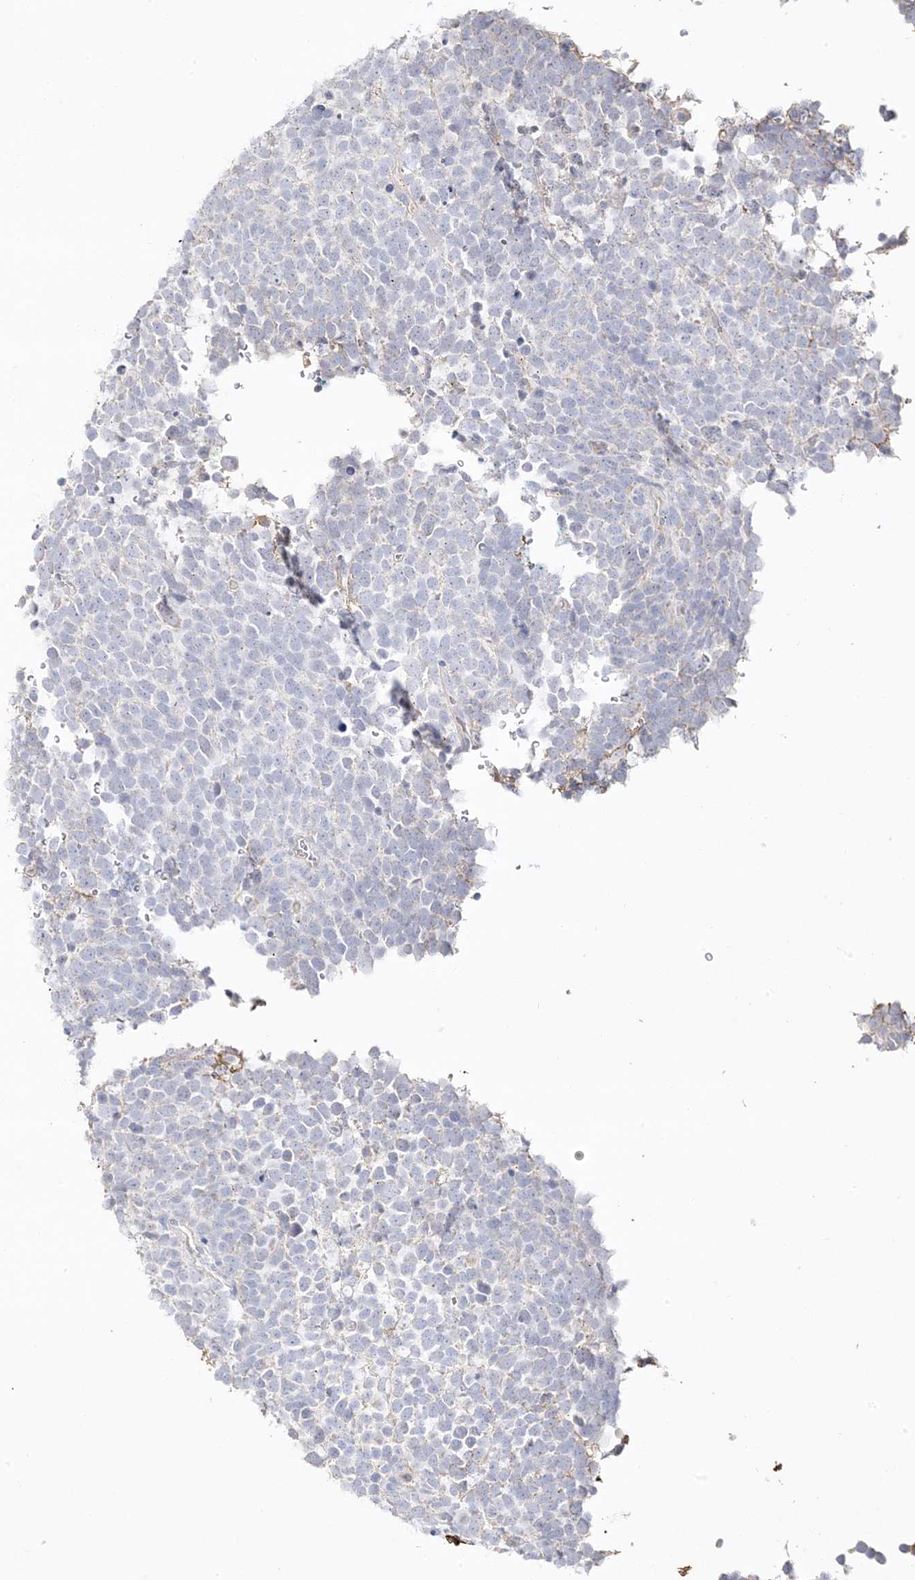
{"staining": {"intensity": "negative", "quantity": "none", "location": "none"}, "tissue": "urothelial cancer", "cell_type": "Tumor cells", "image_type": "cancer", "snomed": [{"axis": "morphology", "description": "Urothelial carcinoma, High grade"}, {"axis": "topography", "description": "Urinary bladder"}], "caption": "Histopathology image shows no significant protein expression in tumor cells of urothelial cancer.", "gene": "TRANK1", "patient": {"sex": "female", "age": 82}}